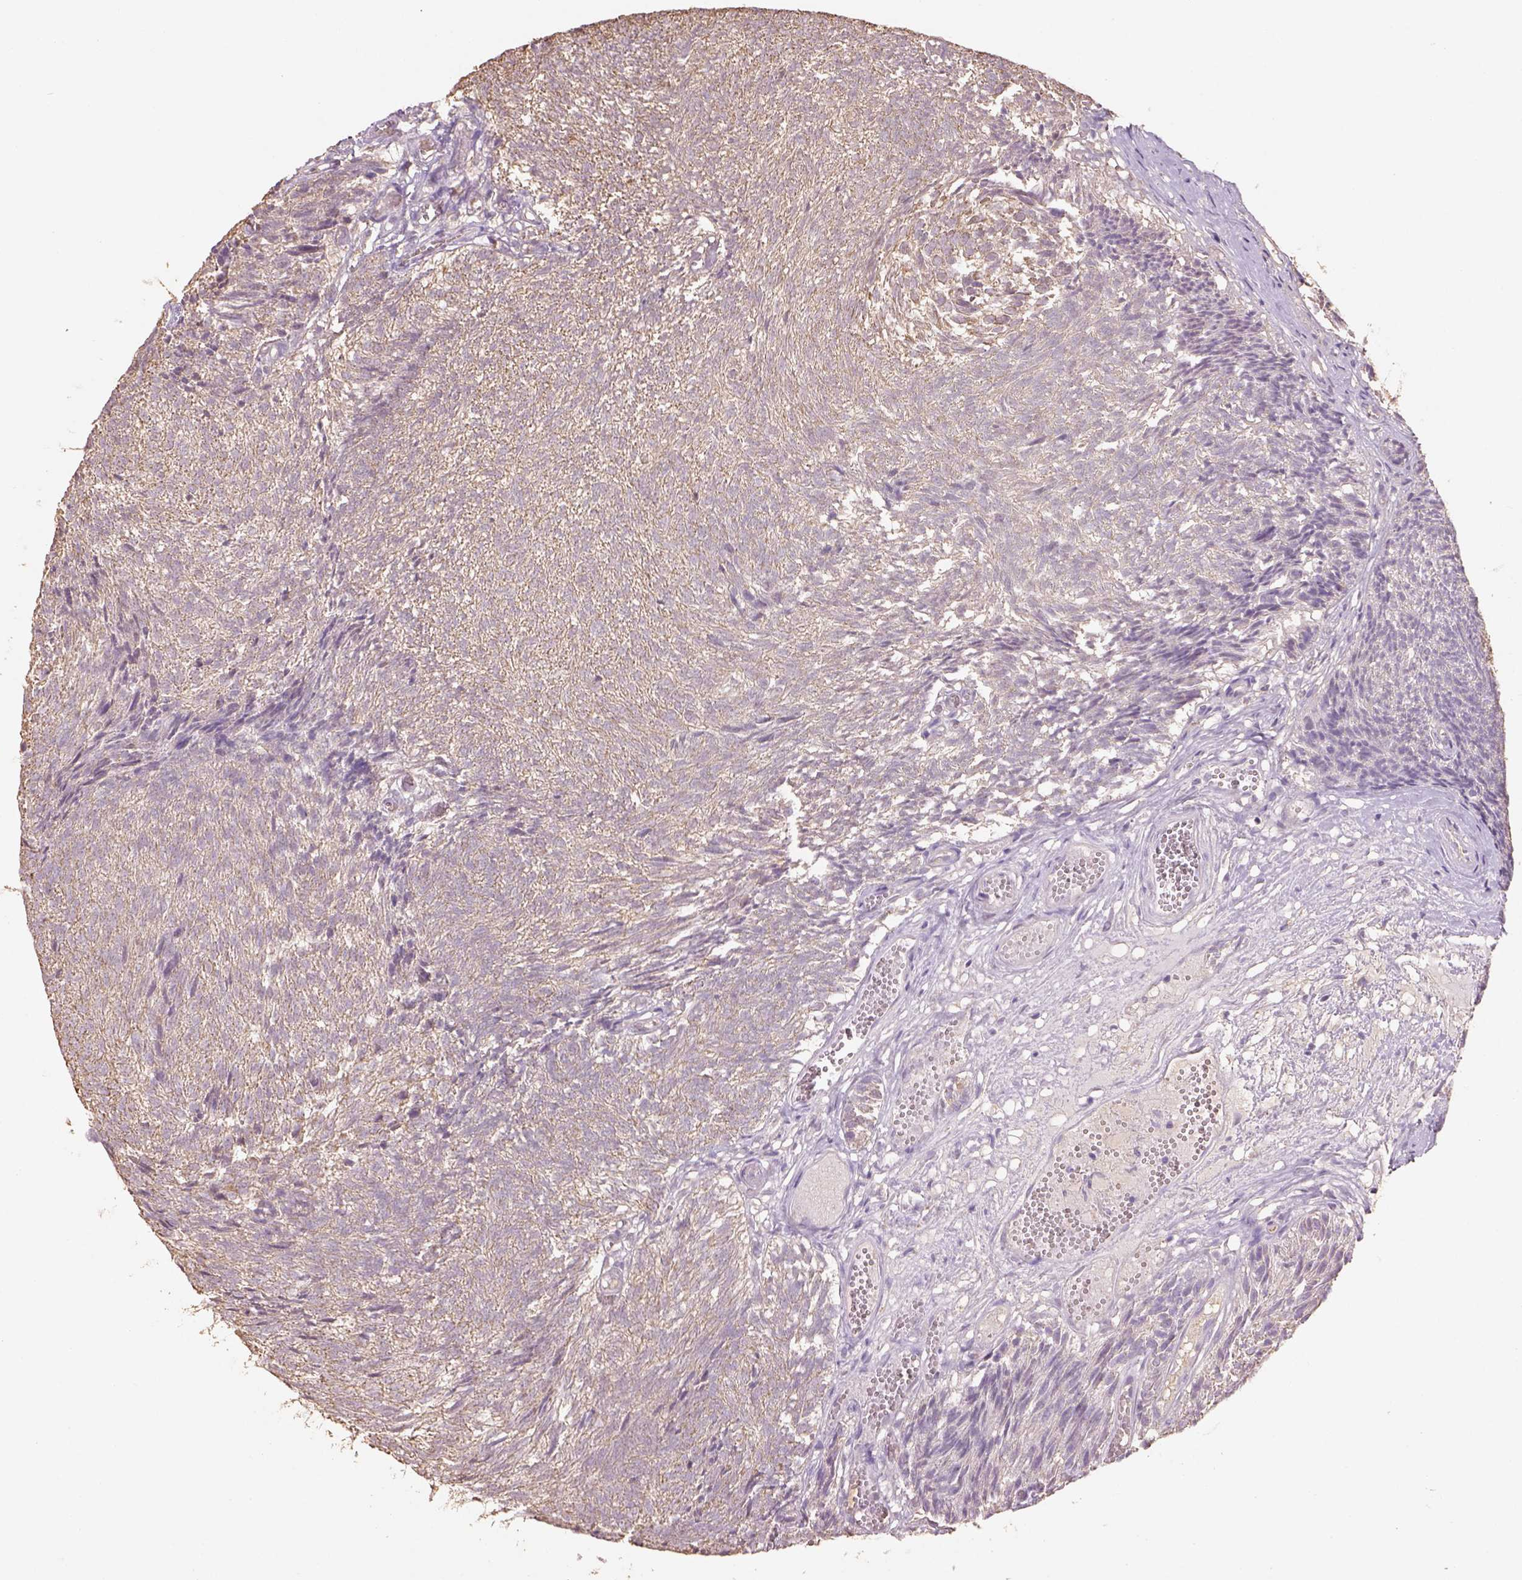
{"staining": {"intensity": "negative", "quantity": "none", "location": "none"}, "tissue": "urothelial cancer", "cell_type": "Tumor cells", "image_type": "cancer", "snomed": [{"axis": "morphology", "description": "Urothelial carcinoma, Low grade"}, {"axis": "topography", "description": "Urinary bladder"}], "caption": "Tumor cells show no significant positivity in low-grade urothelial carcinoma.", "gene": "AP2B1", "patient": {"sex": "male", "age": 77}}